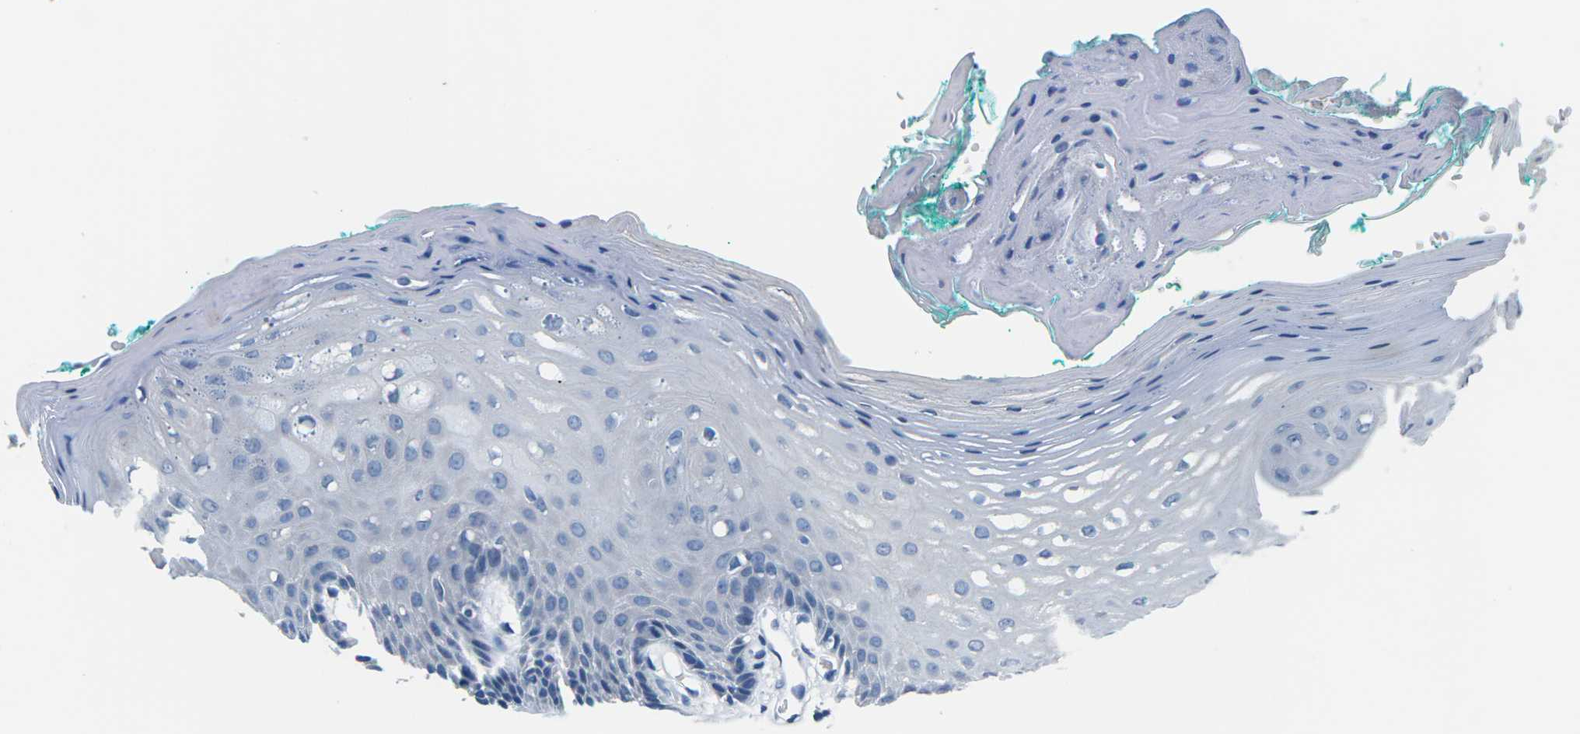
{"staining": {"intensity": "negative", "quantity": "none", "location": "none"}, "tissue": "oral mucosa", "cell_type": "Squamous epithelial cells", "image_type": "normal", "snomed": [{"axis": "morphology", "description": "Normal tissue, NOS"}, {"axis": "topography", "description": "Skeletal muscle"}, {"axis": "topography", "description": "Oral tissue"}, {"axis": "topography", "description": "Peripheral nerve tissue"}], "caption": "Immunohistochemistry of benign human oral mucosa demonstrates no expression in squamous epithelial cells.", "gene": "UMOD", "patient": {"sex": "female", "age": 84}}